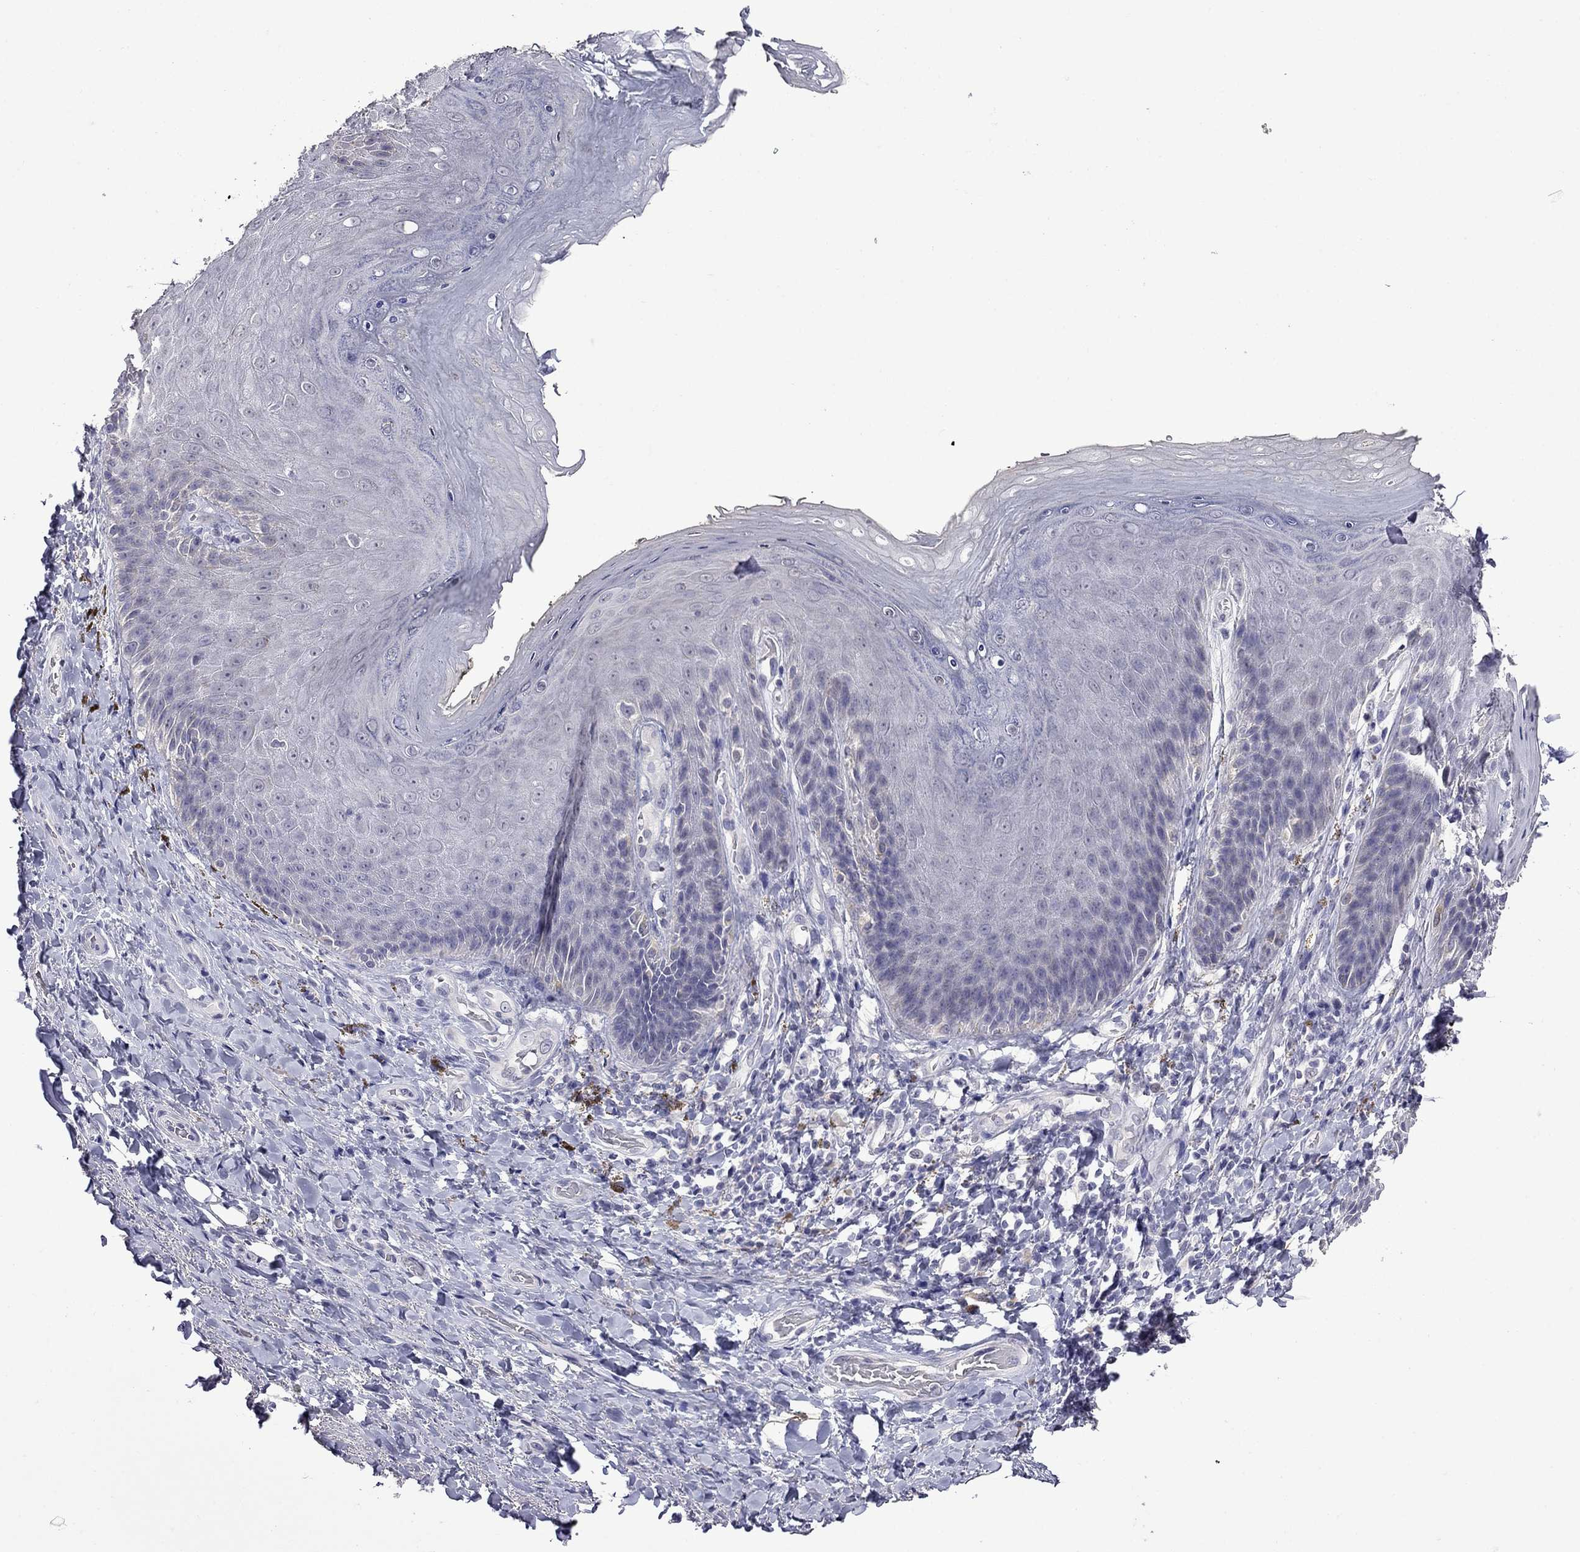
{"staining": {"intensity": "negative", "quantity": "none", "location": "none"}, "tissue": "adipose tissue", "cell_type": "Adipocytes", "image_type": "normal", "snomed": [{"axis": "morphology", "description": "Normal tissue, NOS"}, {"axis": "topography", "description": "Anal"}, {"axis": "topography", "description": "Peripheral nerve tissue"}], "caption": "DAB (3,3'-diaminobenzidine) immunohistochemical staining of normal human adipose tissue reveals no significant positivity in adipocytes.", "gene": "STAR", "patient": {"sex": "male", "age": 53}}